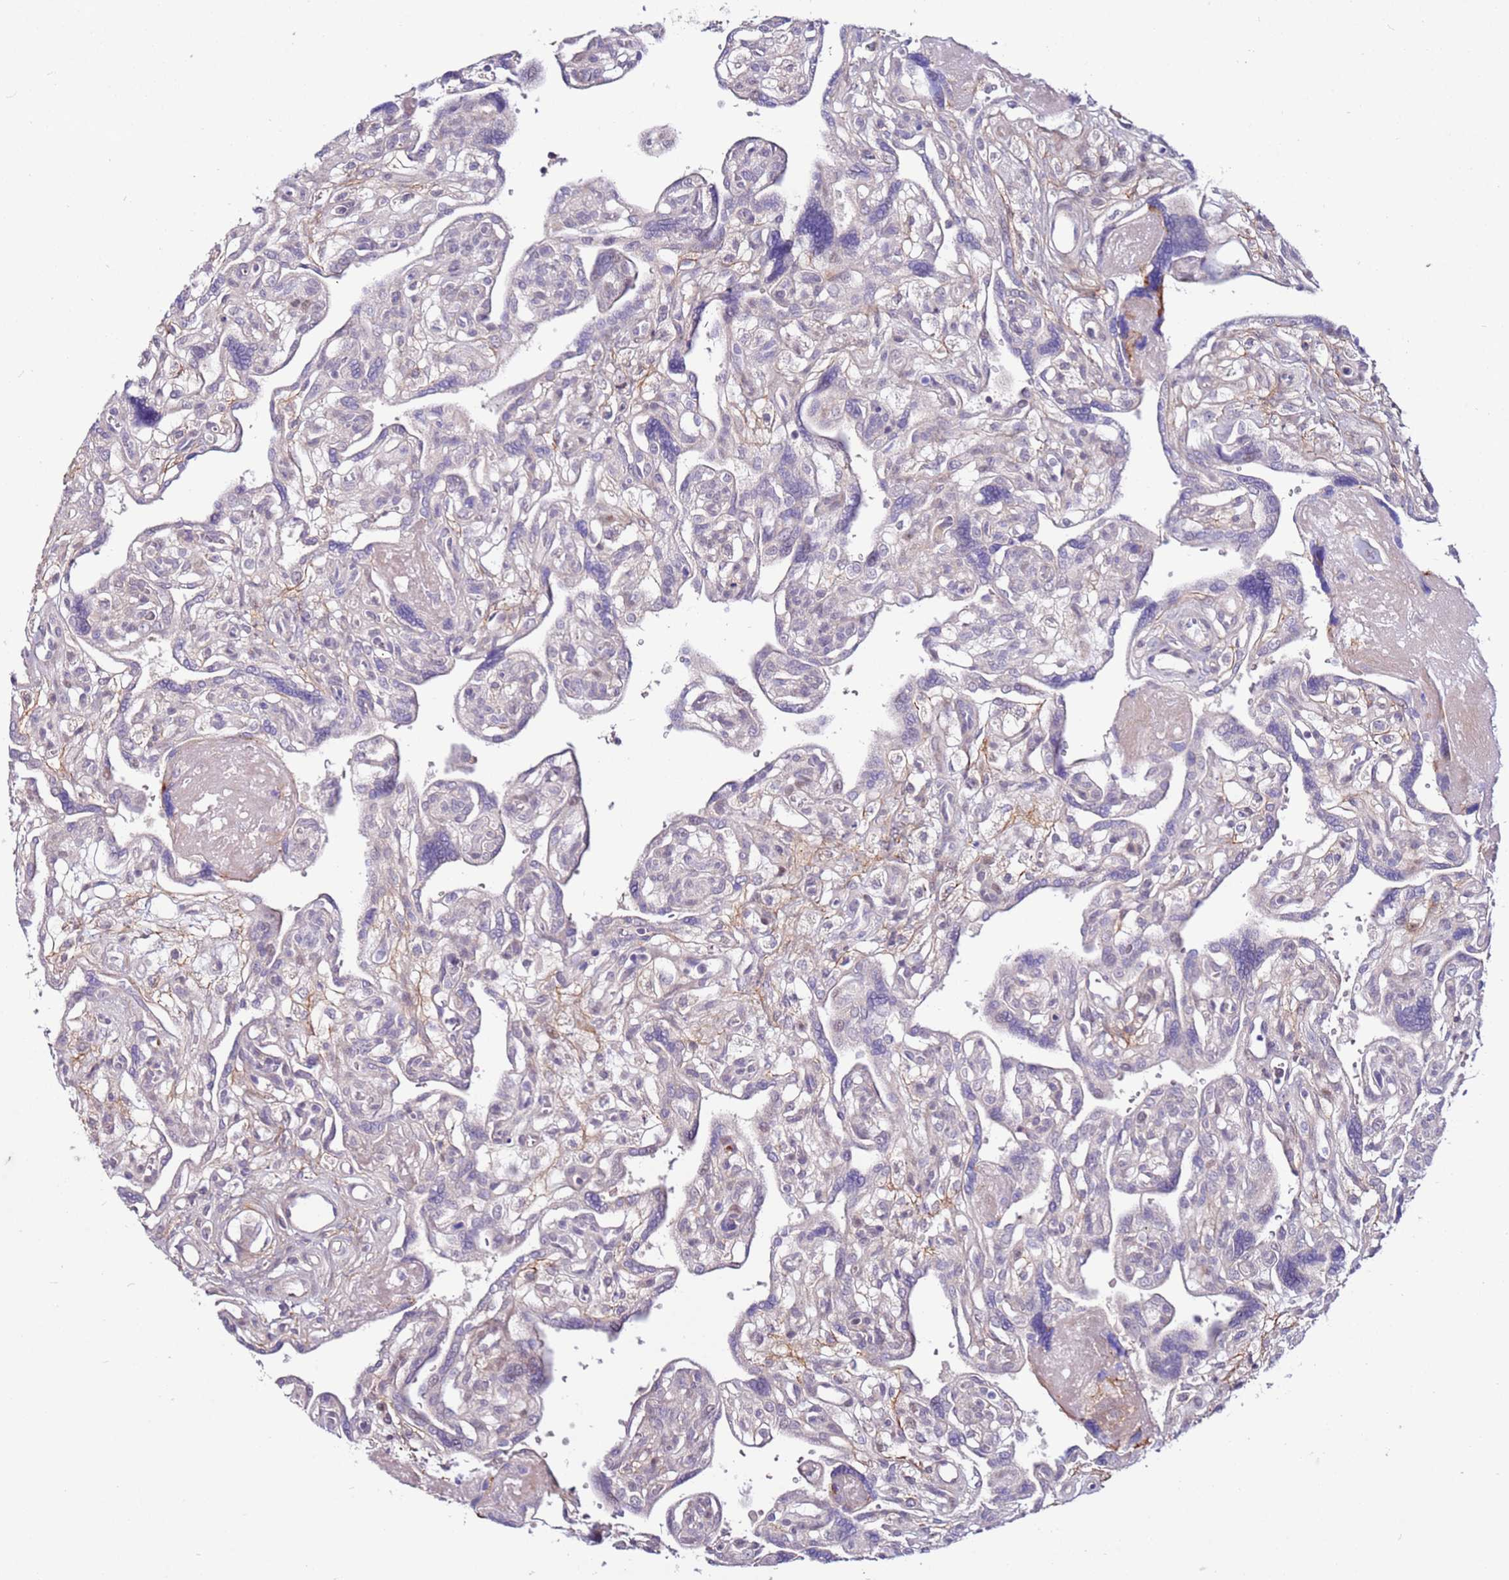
{"staining": {"intensity": "negative", "quantity": "none", "location": "none"}, "tissue": "placenta", "cell_type": "Decidual cells", "image_type": "normal", "snomed": [{"axis": "morphology", "description": "Normal tissue, NOS"}, {"axis": "topography", "description": "Placenta"}], "caption": "IHC photomicrograph of normal human placenta stained for a protein (brown), which reveals no expression in decidual cells.", "gene": "MTG2", "patient": {"sex": "female", "age": 39}}